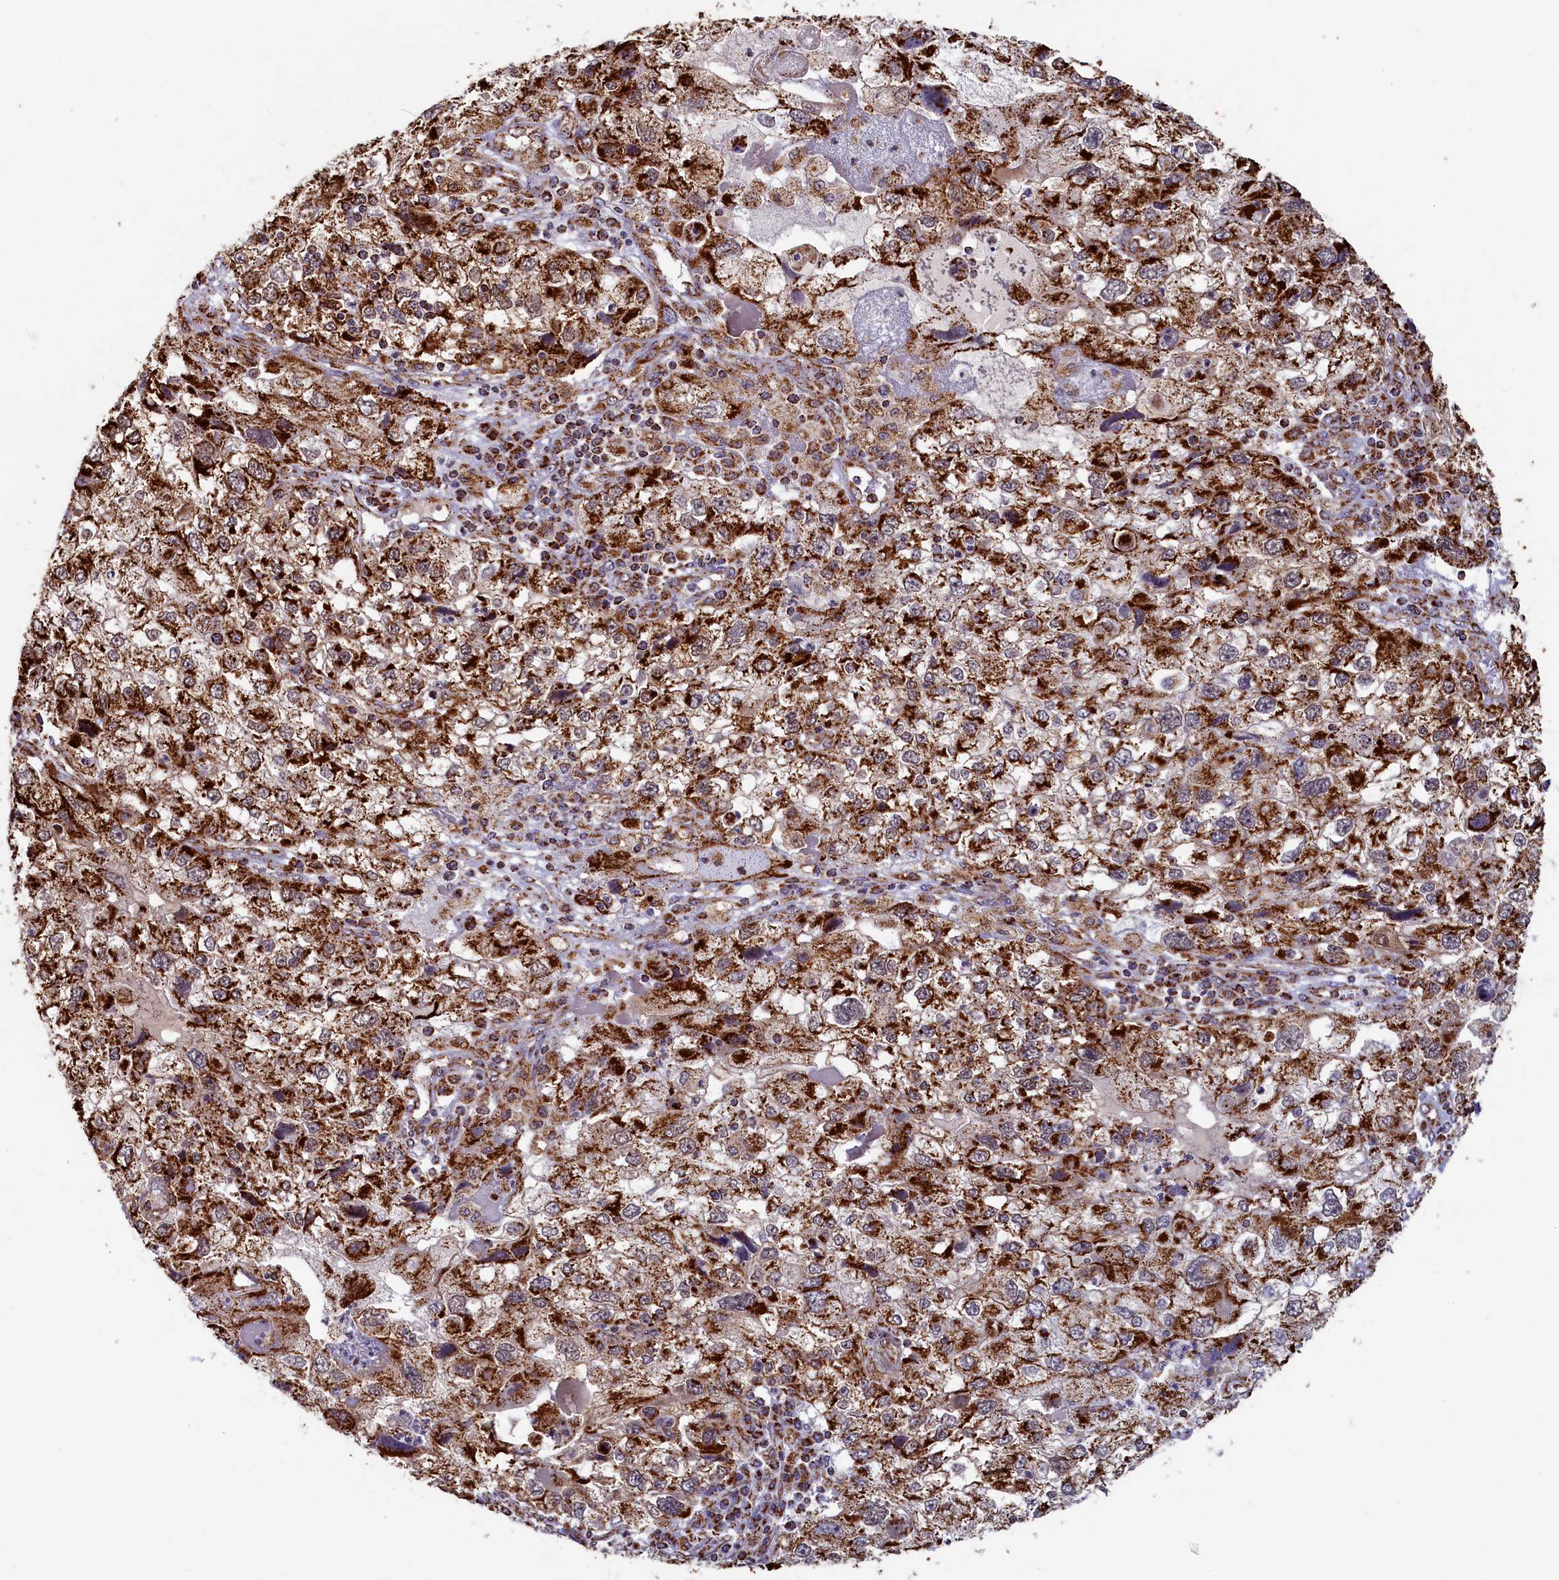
{"staining": {"intensity": "strong", "quantity": ">75%", "location": "cytoplasmic/membranous"}, "tissue": "endometrial cancer", "cell_type": "Tumor cells", "image_type": "cancer", "snomed": [{"axis": "morphology", "description": "Adenocarcinoma, NOS"}, {"axis": "topography", "description": "Endometrium"}], "caption": "Immunohistochemical staining of endometrial adenocarcinoma shows high levels of strong cytoplasmic/membranous protein expression in approximately >75% of tumor cells. (Brightfield microscopy of DAB IHC at high magnification).", "gene": "SPR", "patient": {"sex": "female", "age": 49}}